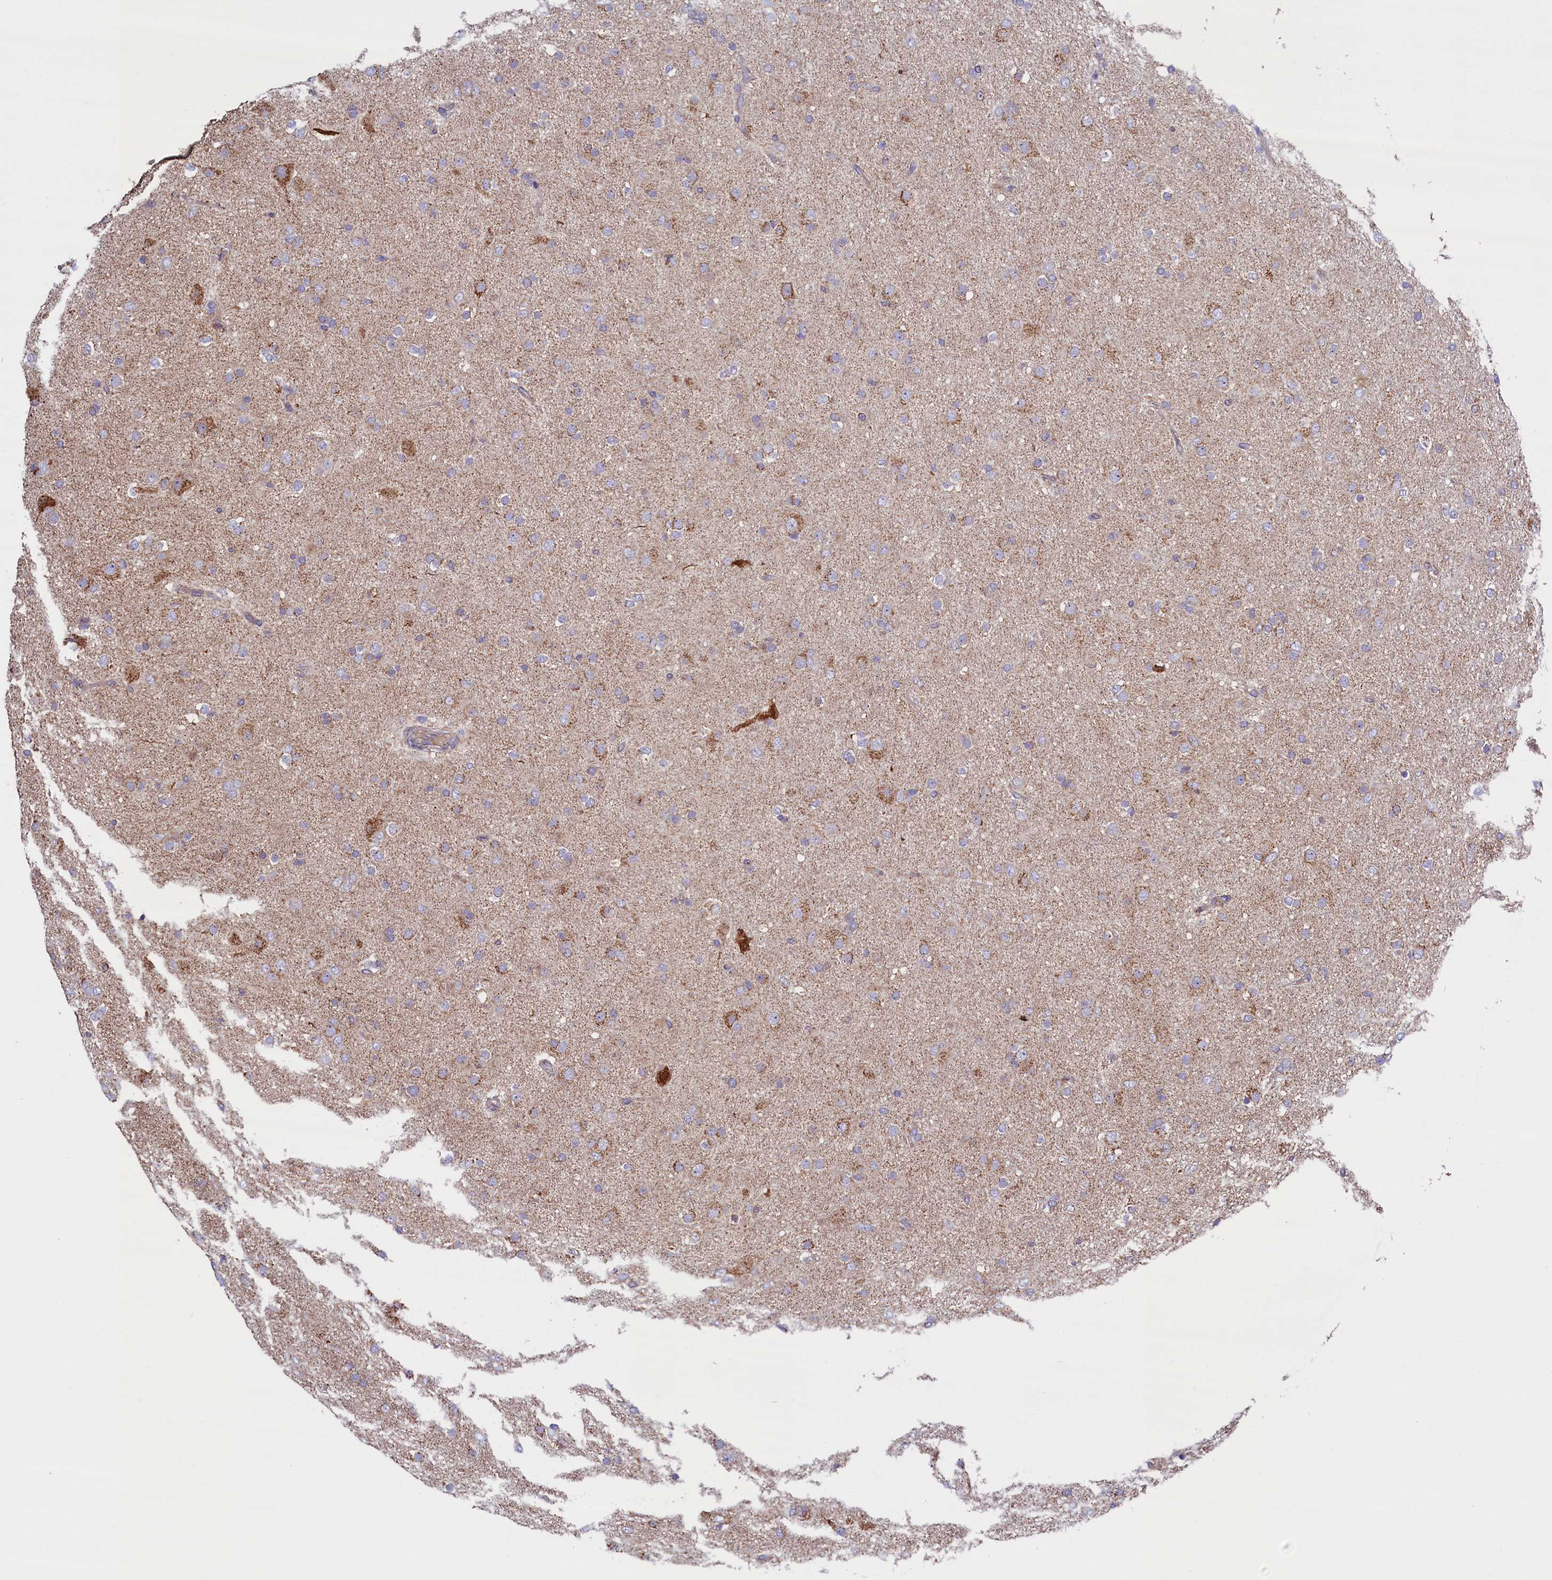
{"staining": {"intensity": "weak", "quantity": "<25%", "location": "cytoplasmic/membranous"}, "tissue": "glioma", "cell_type": "Tumor cells", "image_type": "cancer", "snomed": [{"axis": "morphology", "description": "Glioma, malignant, Low grade"}, {"axis": "topography", "description": "Brain"}], "caption": "Image shows no significant protein positivity in tumor cells of malignant glioma (low-grade).", "gene": "ZSWIM1", "patient": {"sex": "male", "age": 65}}